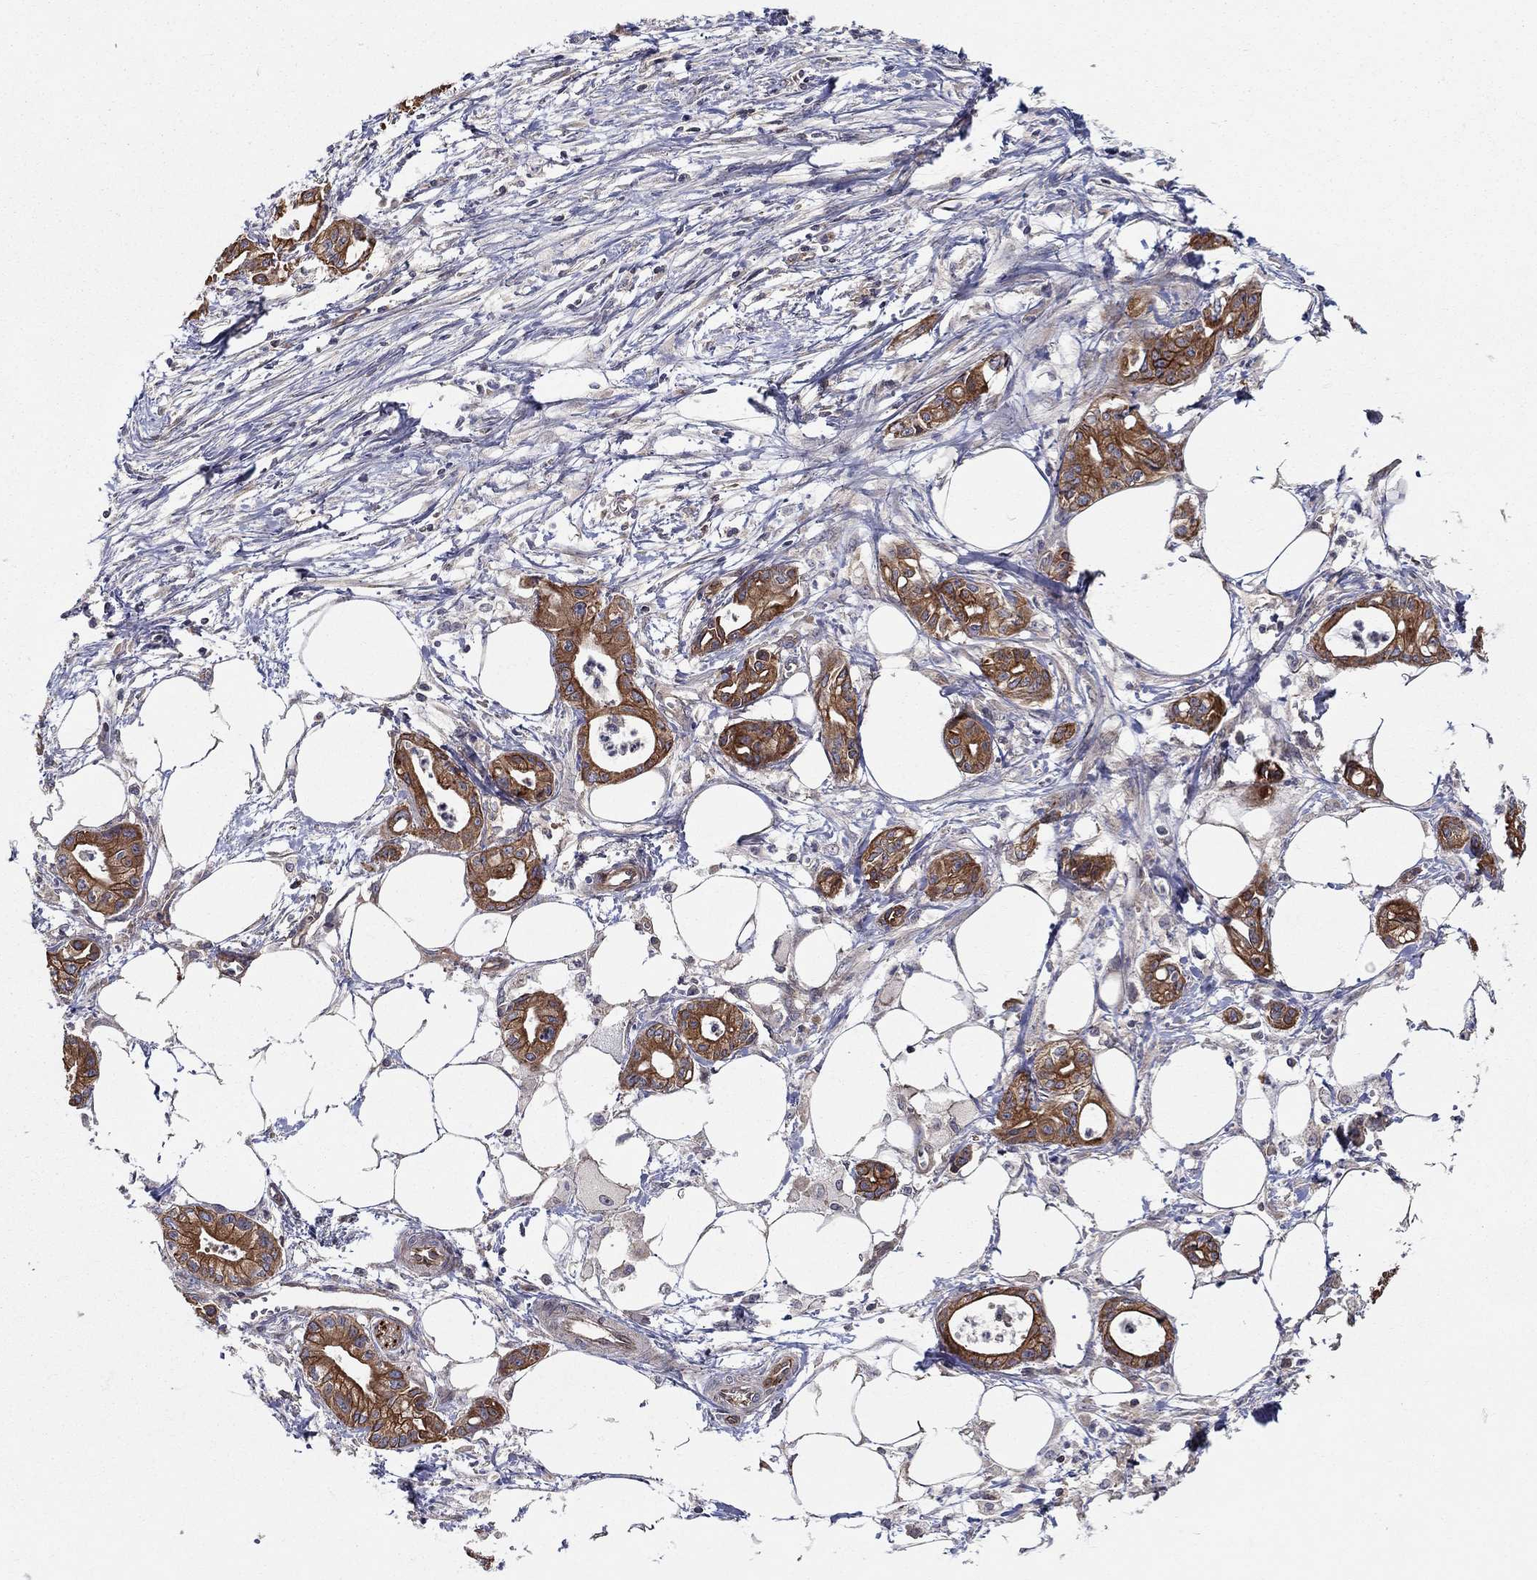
{"staining": {"intensity": "strong", "quantity": "25%-75%", "location": "cytoplasmic/membranous"}, "tissue": "pancreatic cancer", "cell_type": "Tumor cells", "image_type": "cancer", "snomed": [{"axis": "morphology", "description": "Adenocarcinoma, NOS"}, {"axis": "topography", "description": "Pancreas"}], "caption": "Immunohistochemical staining of human adenocarcinoma (pancreatic) exhibits strong cytoplasmic/membranous protein staining in approximately 25%-75% of tumor cells.", "gene": "BMERB1", "patient": {"sex": "male", "age": 71}}